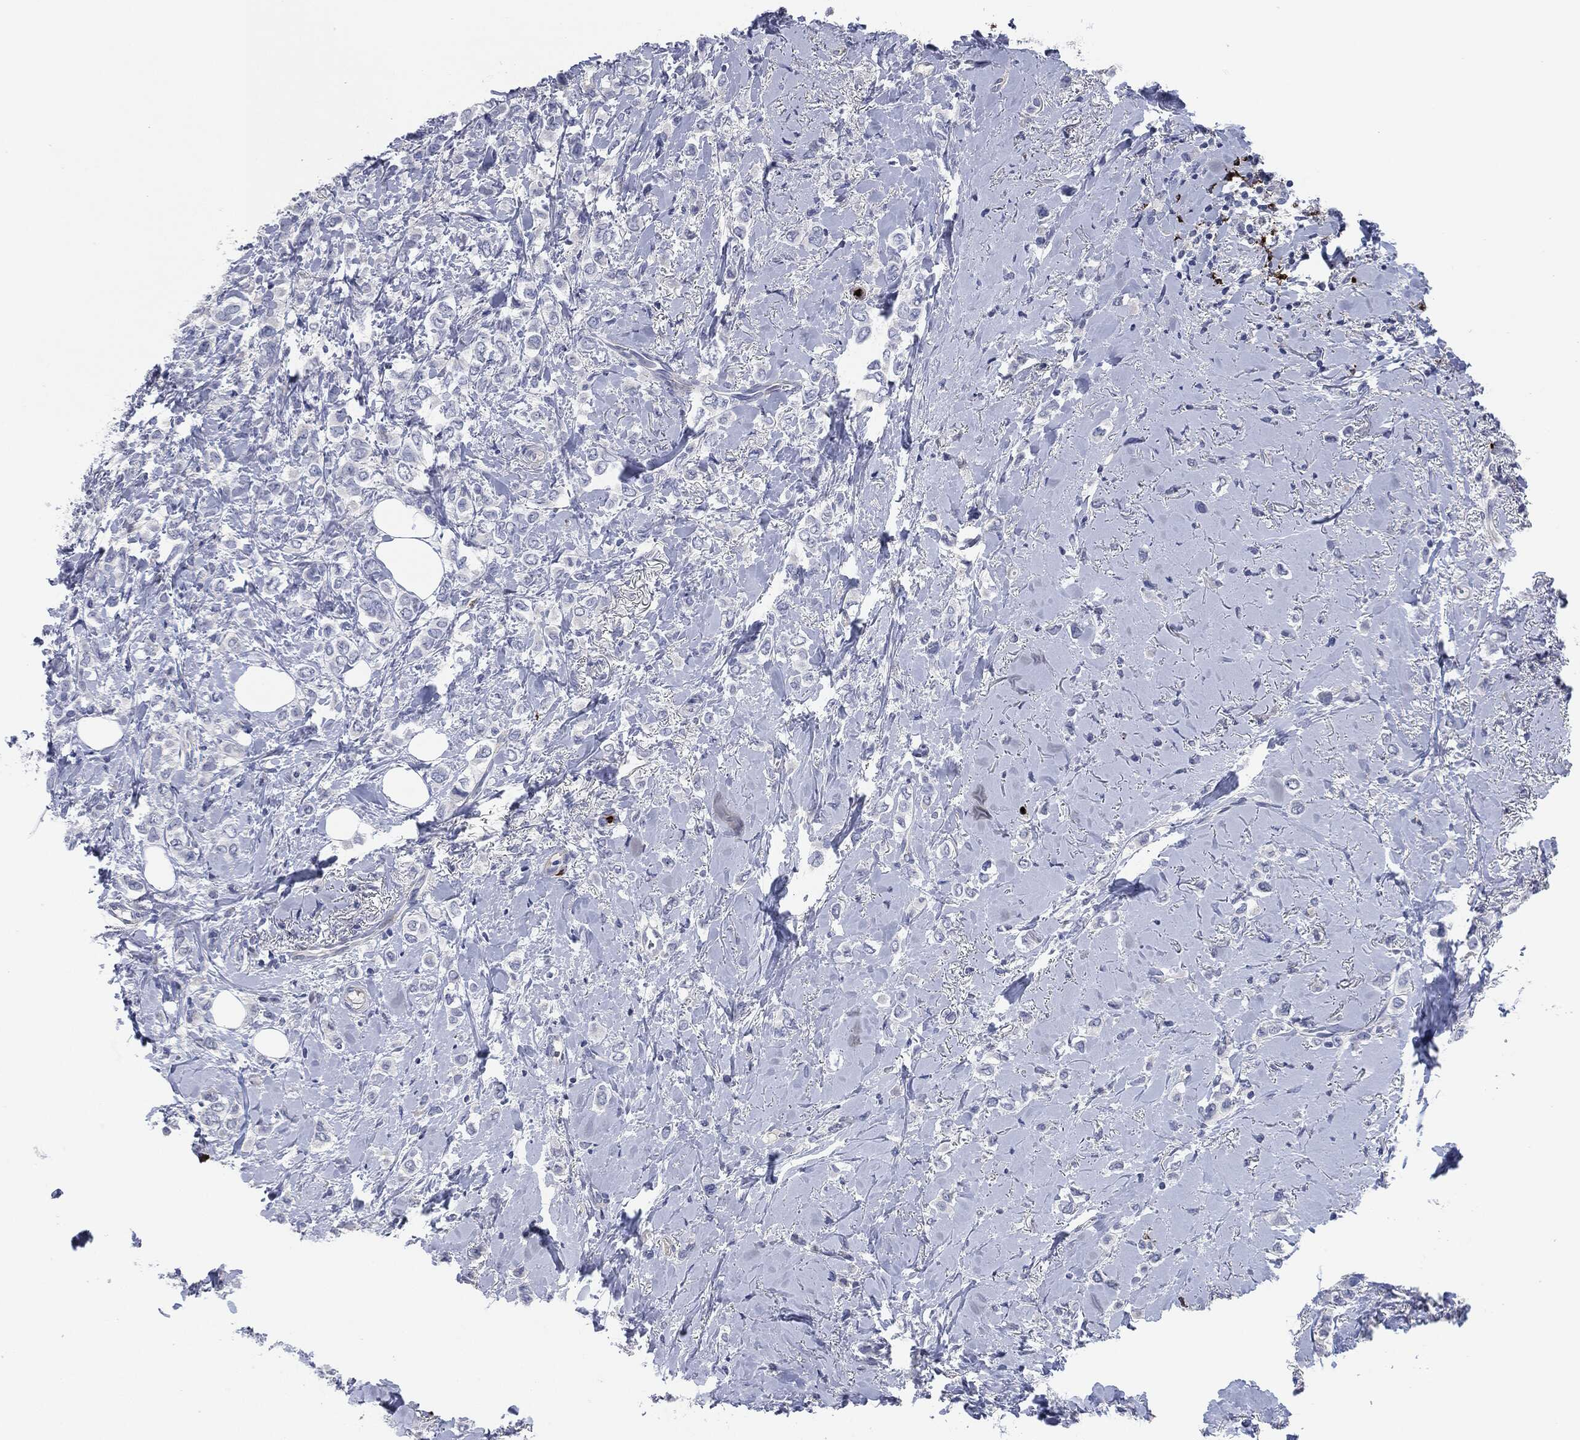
{"staining": {"intensity": "negative", "quantity": "none", "location": "none"}, "tissue": "breast cancer", "cell_type": "Tumor cells", "image_type": "cancer", "snomed": [{"axis": "morphology", "description": "Lobular carcinoma"}, {"axis": "topography", "description": "Breast"}], "caption": "Tumor cells are negative for protein expression in human breast cancer. (DAB immunohistochemistry with hematoxylin counter stain).", "gene": "MPO", "patient": {"sex": "female", "age": 66}}